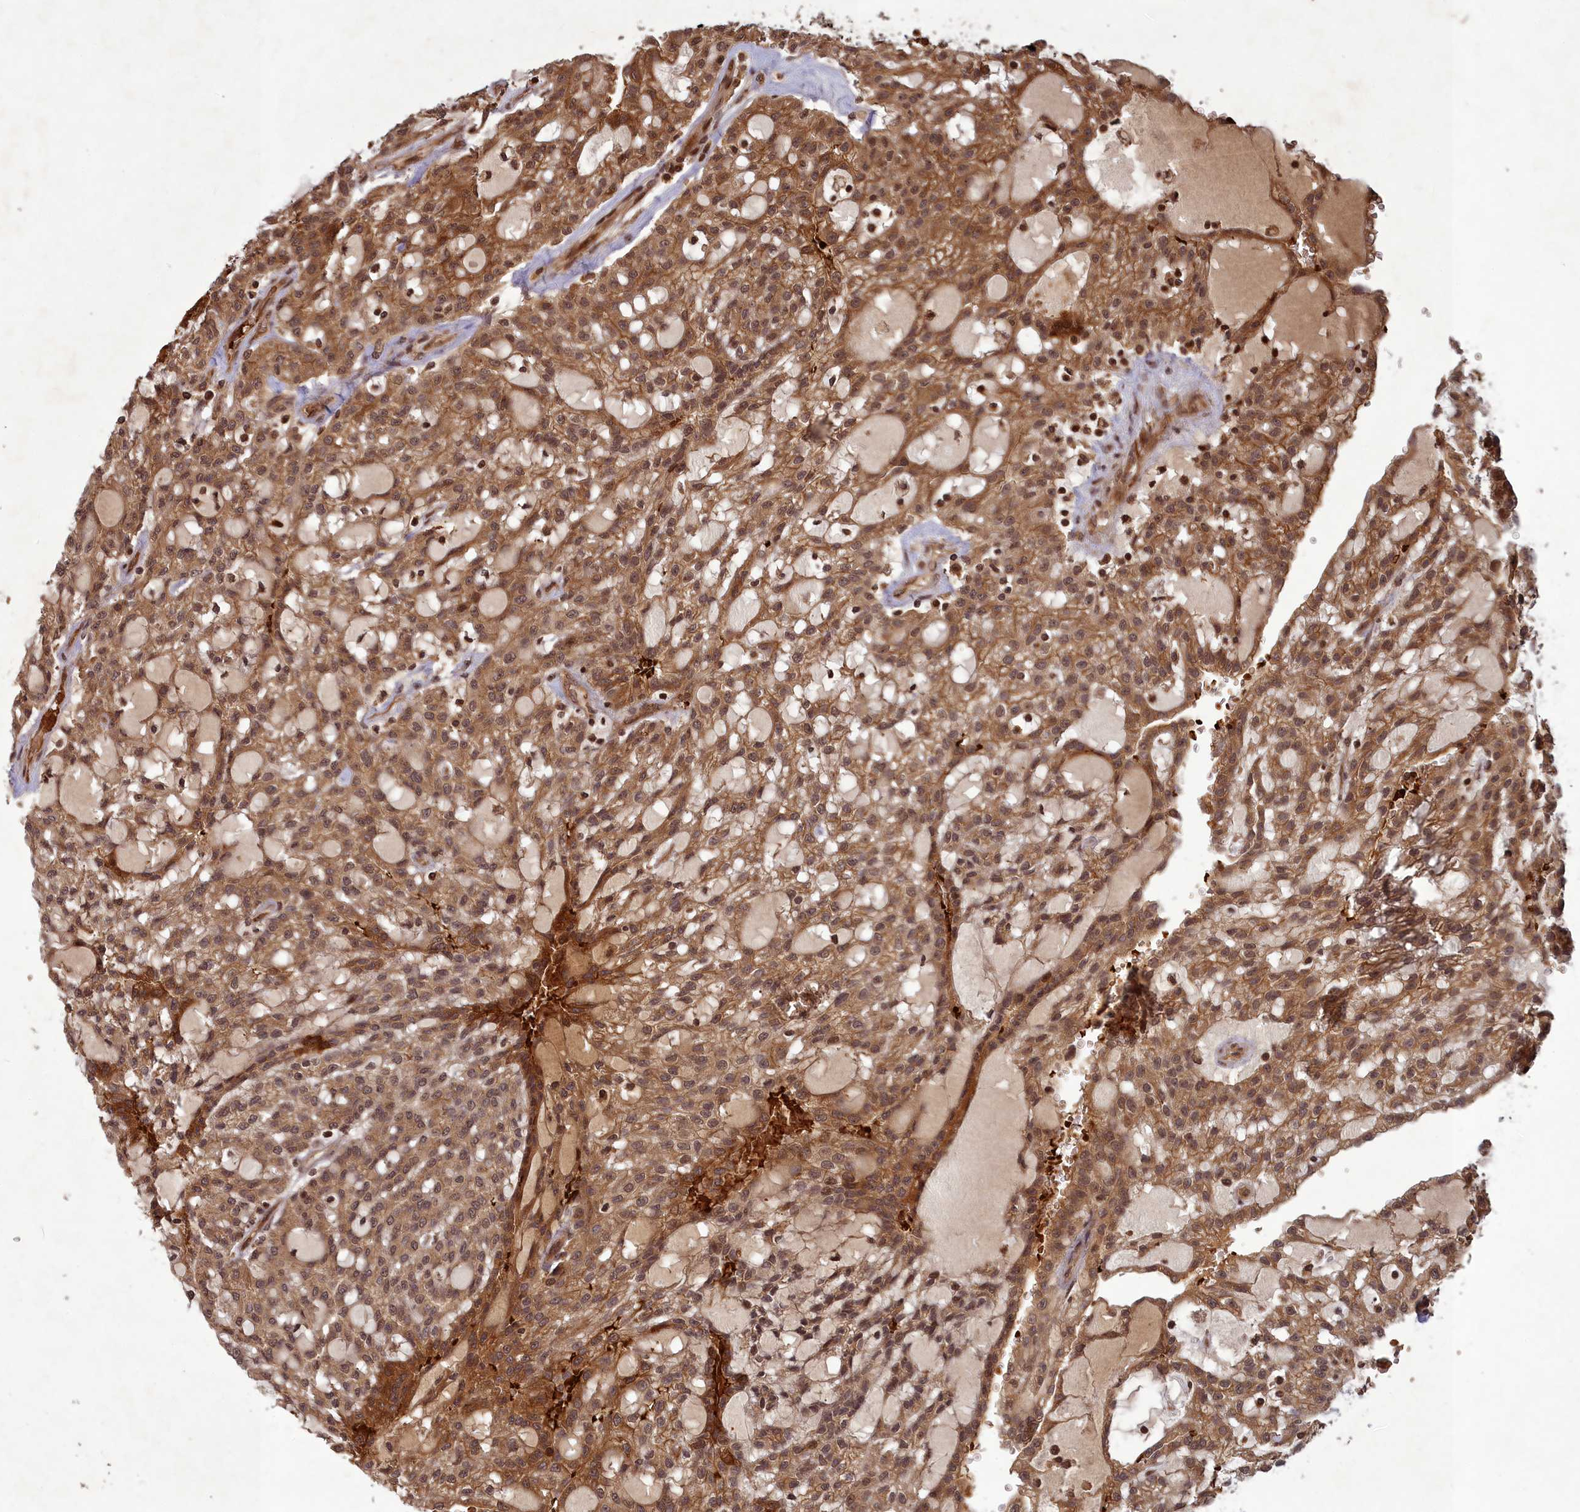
{"staining": {"intensity": "strong", "quantity": ">75%", "location": "cytoplasmic/membranous,nuclear"}, "tissue": "renal cancer", "cell_type": "Tumor cells", "image_type": "cancer", "snomed": [{"axis": "morphology", "description": "Adenocarcinoma, NOS"}, {"axis": "topography", "description": "Kidney"}], "caption": "Human renal cancer stained for a protein (brown) exhibits strong cytoplasmic/membranous and nuclear positive expression in approximately >75% of tumor cells.", "gene": "SRMS", "patient": {"sex": "male", "age": 63}}